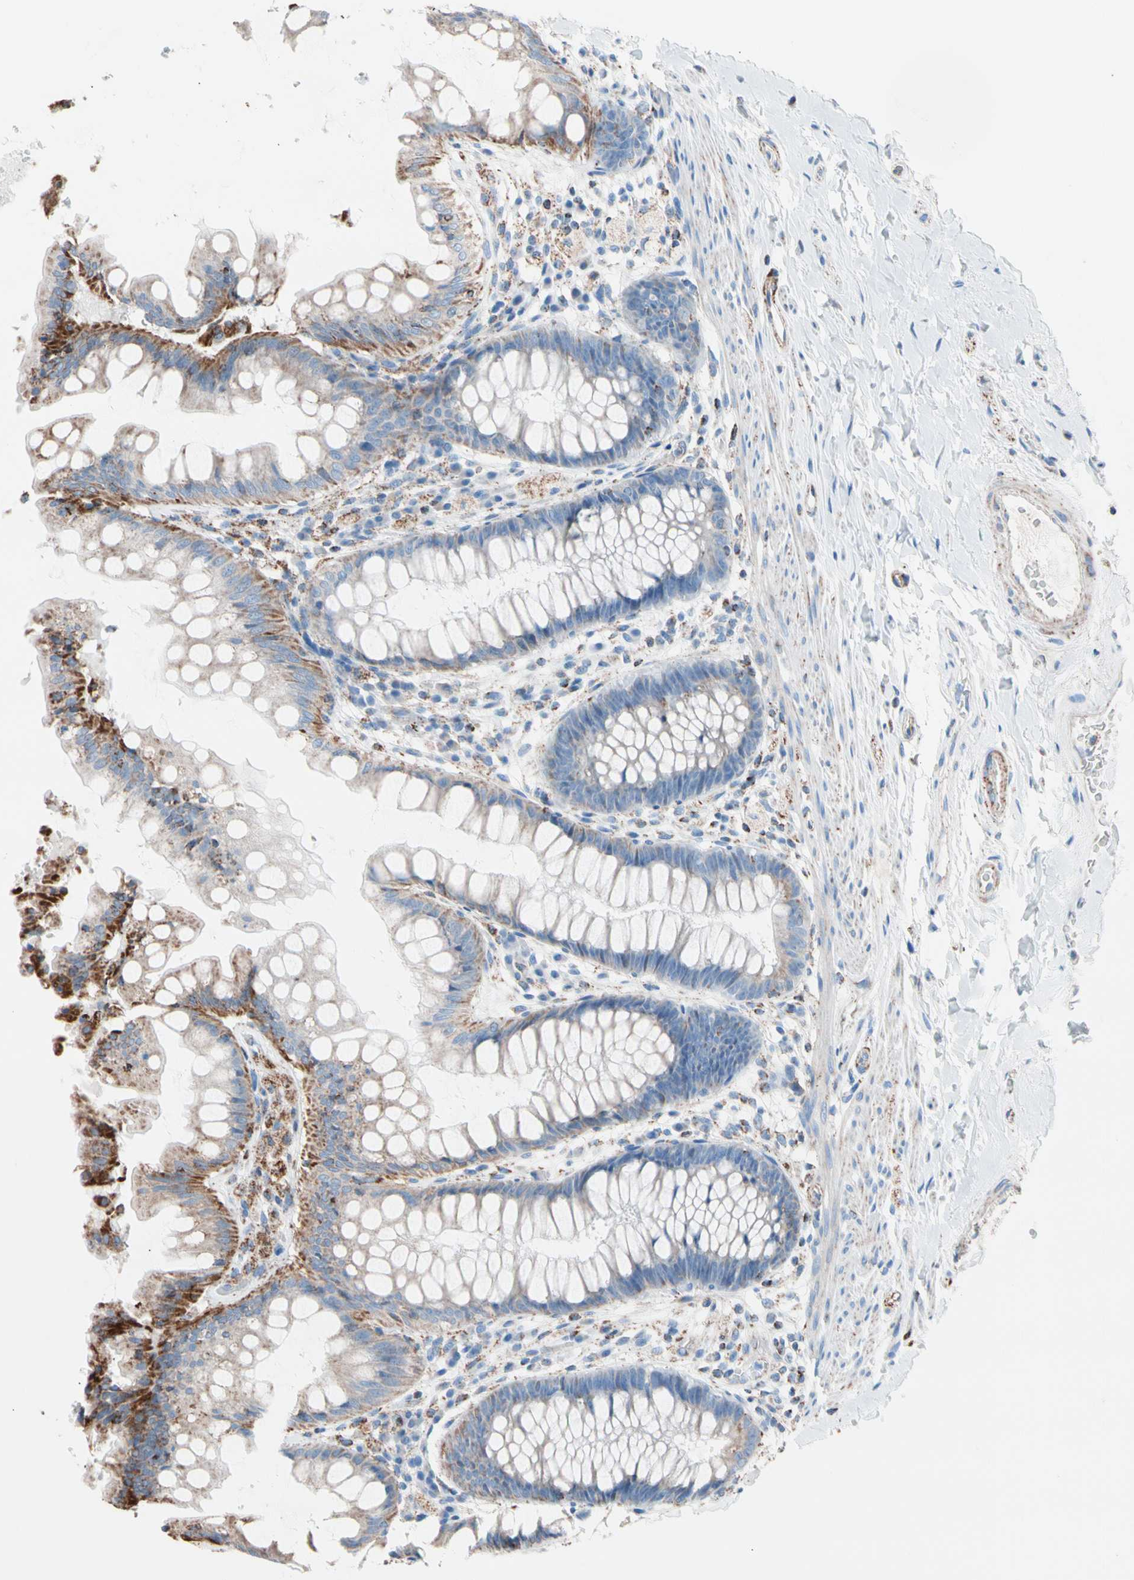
{"staining": {"intensity": "strong", "quantity": "<25%", "location": "cytoplasmic/membranous"}, "tissue": "rectum", "cell_type": "Glandular cells", "image_type": "normal", "snomed": [{"axis": "morphology", "description": "Normal tissue, NOS"}, {"axis": "topography", "description": "Rectum"}], "caption": "Rectum stained for a protein shows strong cytoplasmic/membranous positivity in glandular cells. Nuclei are stained in blue.", "gene": "HK1", "patient": {"sex": "female", "age": 46}}